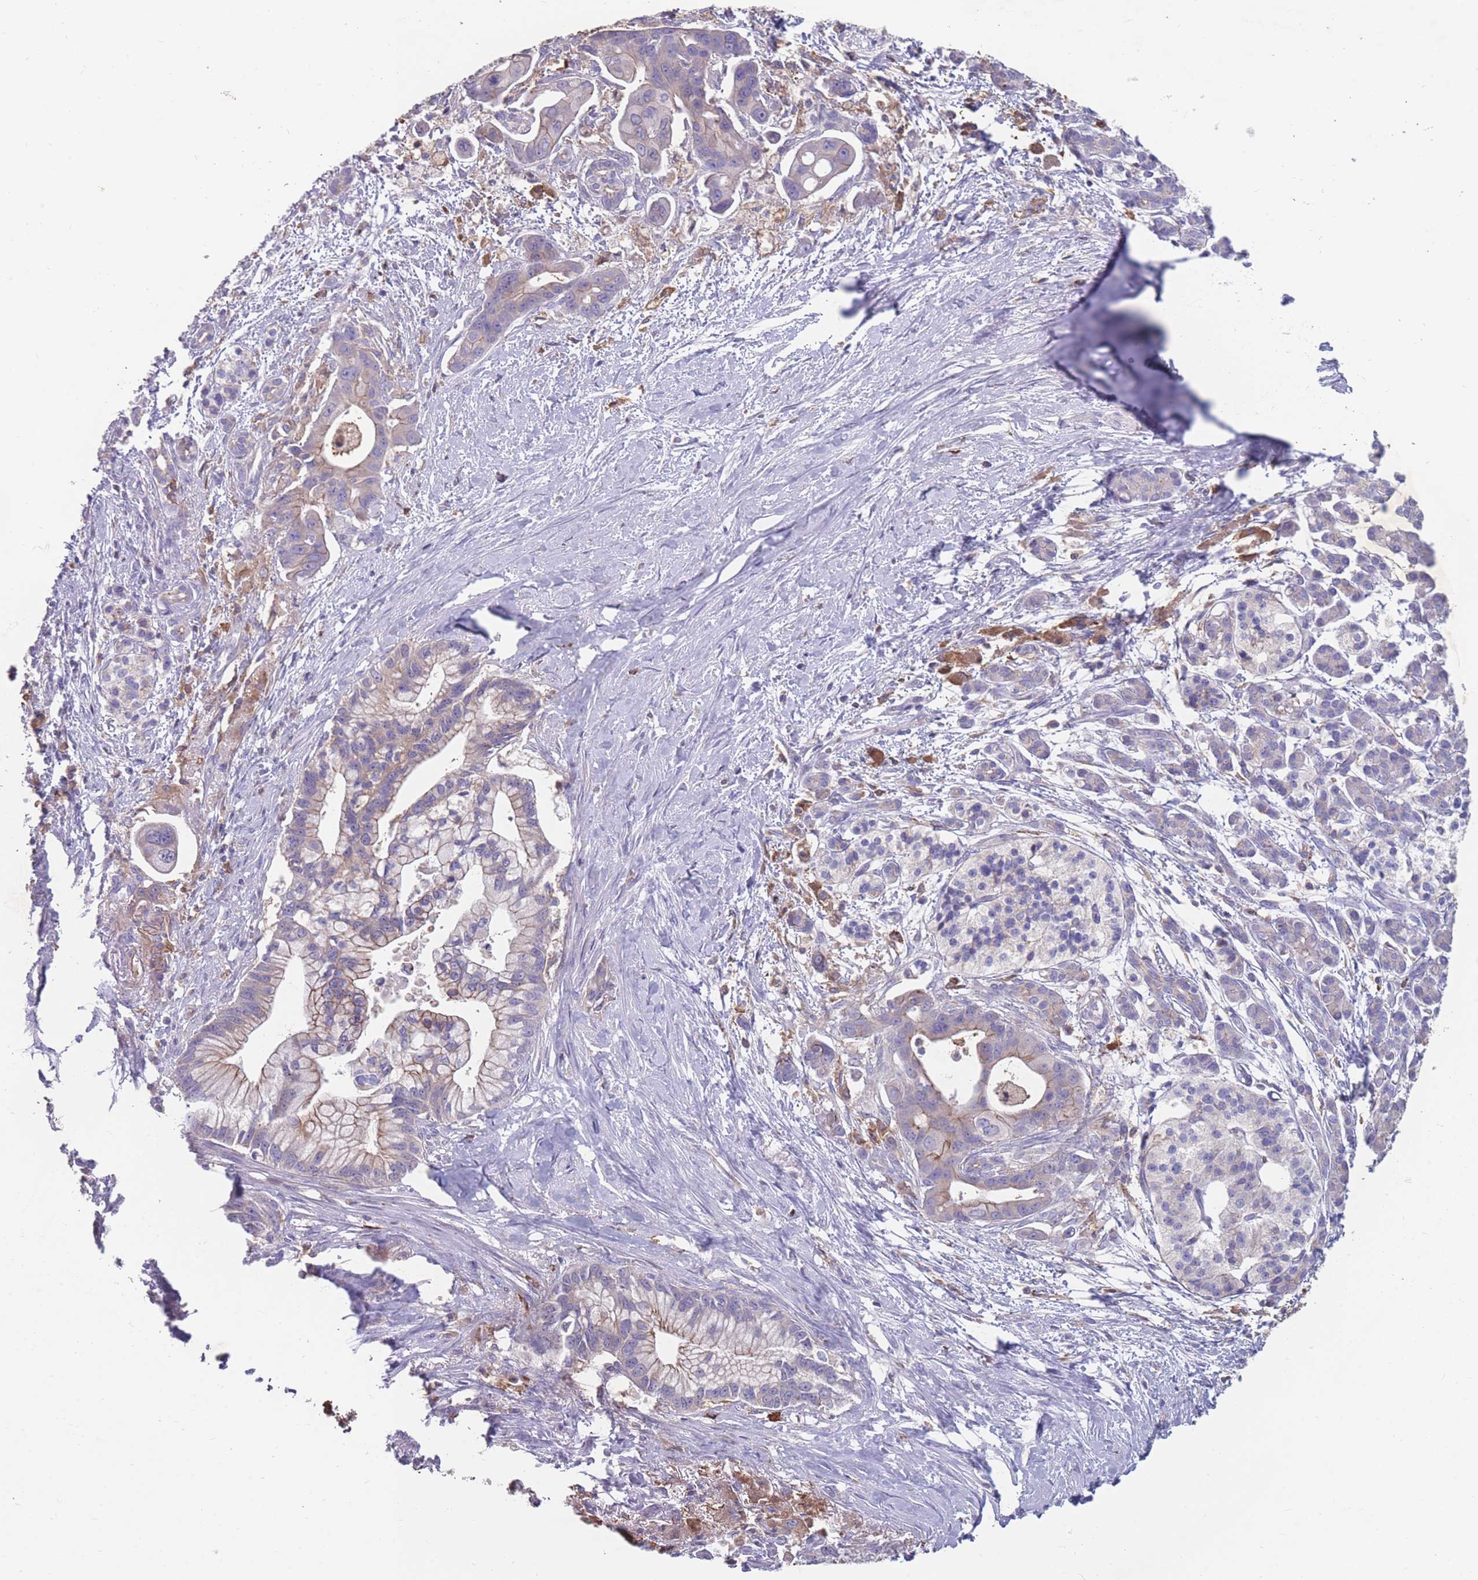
{"staining": {"intensity": "negative", "quantity": "none", "location": "none"}, "tissue": "pancreatic cancer", "cell_type": "Tumor cells", "image_type": "cancer", "snomed": [{"axis": "morphology", "description": "Adenocarcinoma, NOS"}, {"axis": "topography", "description": "Pancreas"}], "caption": "DAB (3,3'-diaminobenzidine) immunohistochemical staining of human pancreatic adenocarcinoma reveals no significant positivity in tumor cells.", "gene": "CD33", "patient": {"sex": "male", "age": 68}}